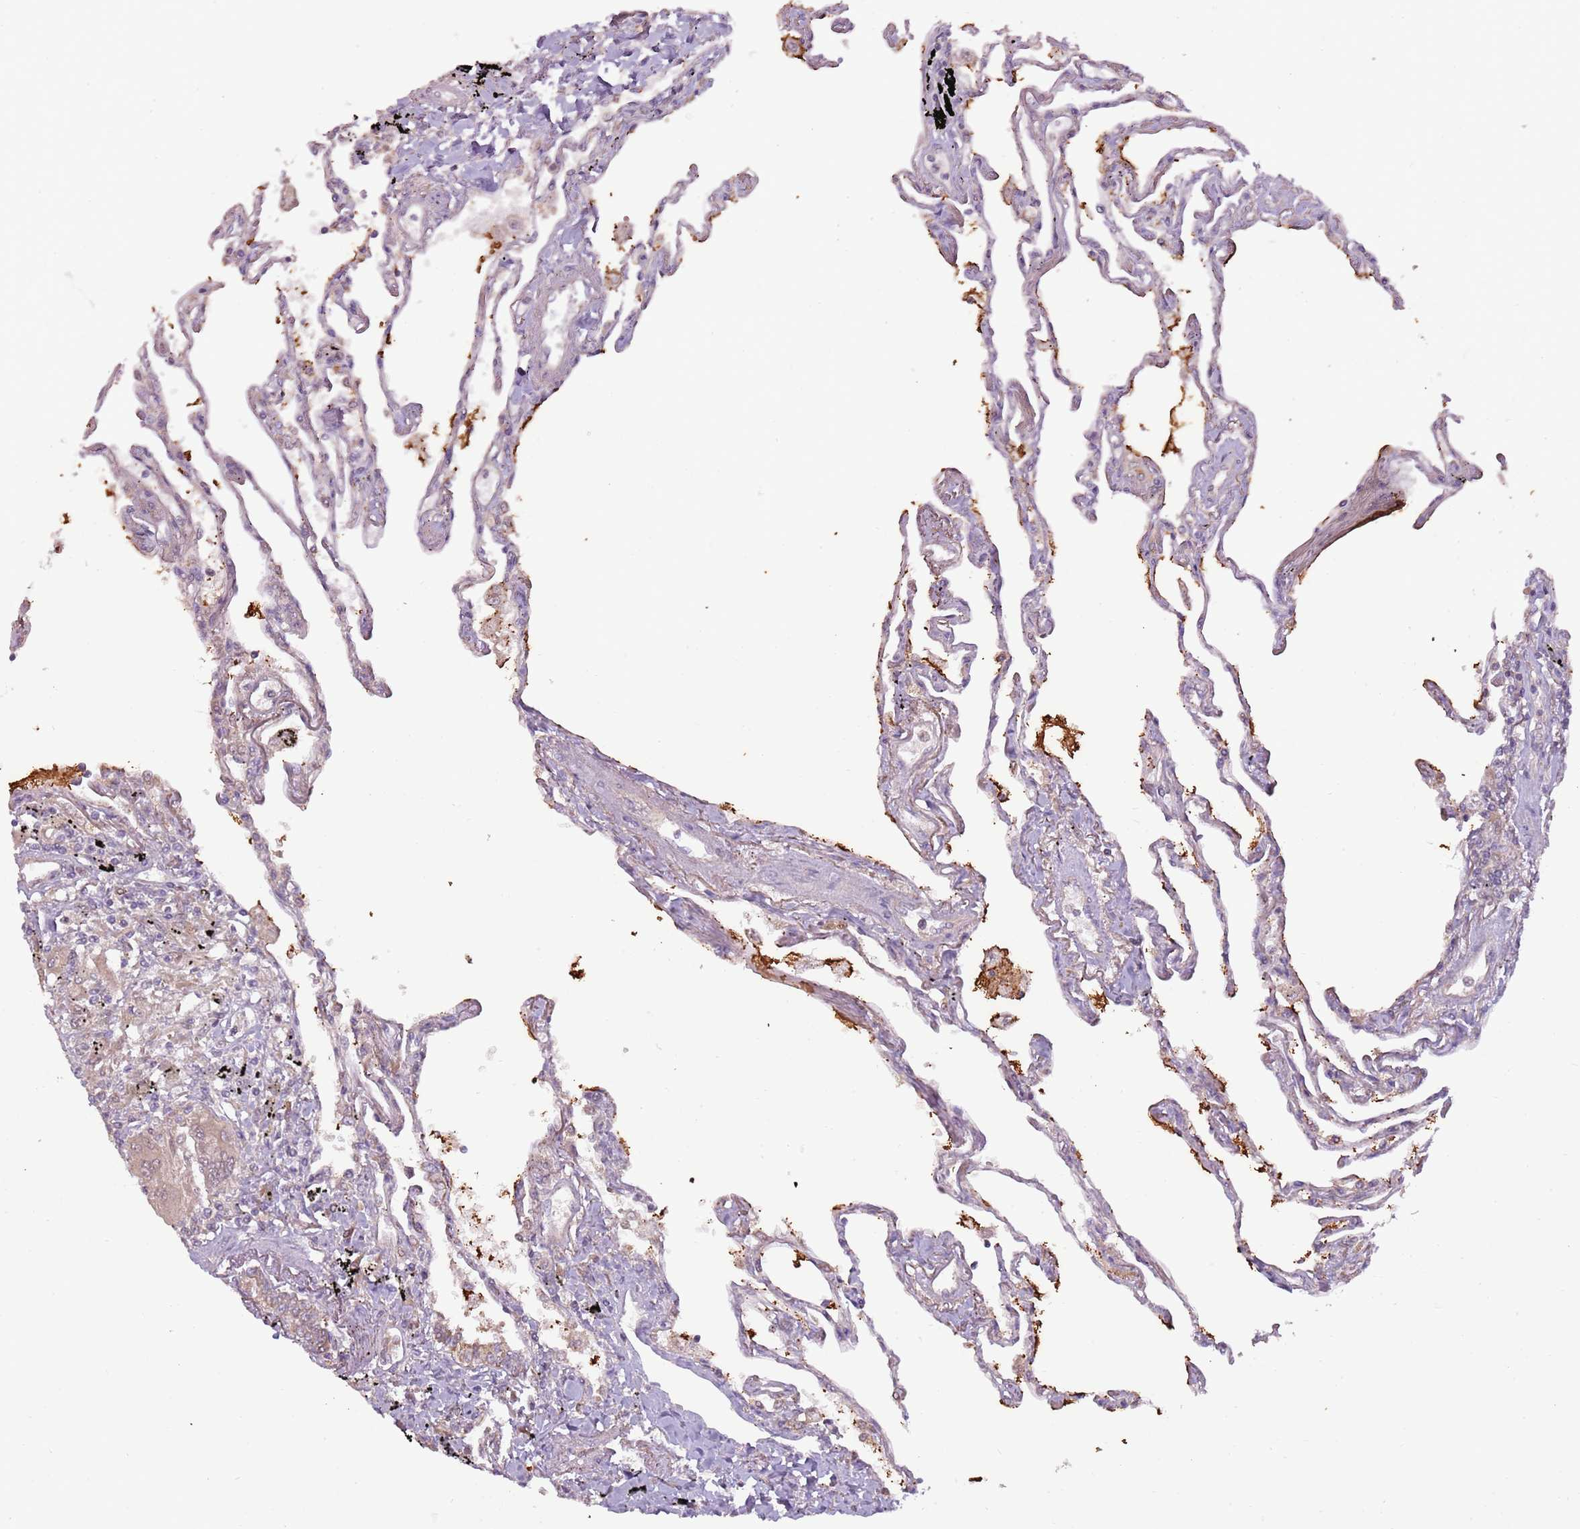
{"staining": {"intensity": "negative", "quantity": "none", "location": "none"}, "tissue": "lung", "cell_type": "Alveolar cells", "image_type": "normal", "snomed": [{"axis": "morphology", "description": "Normal tissue, NOS"}, {"axis": "topography", "description": "Lung"}], "caption": "A histopathology image of lung stained for a protein shows no brown staining in alveolar cells. The staining is performed using DAB (3,3'-diaminobenzidine) brown chromogen with nuclei counter-stained in using hematoxylin.", "gene": "SYS1", "patient": {"sex": "female", "age": 67}}